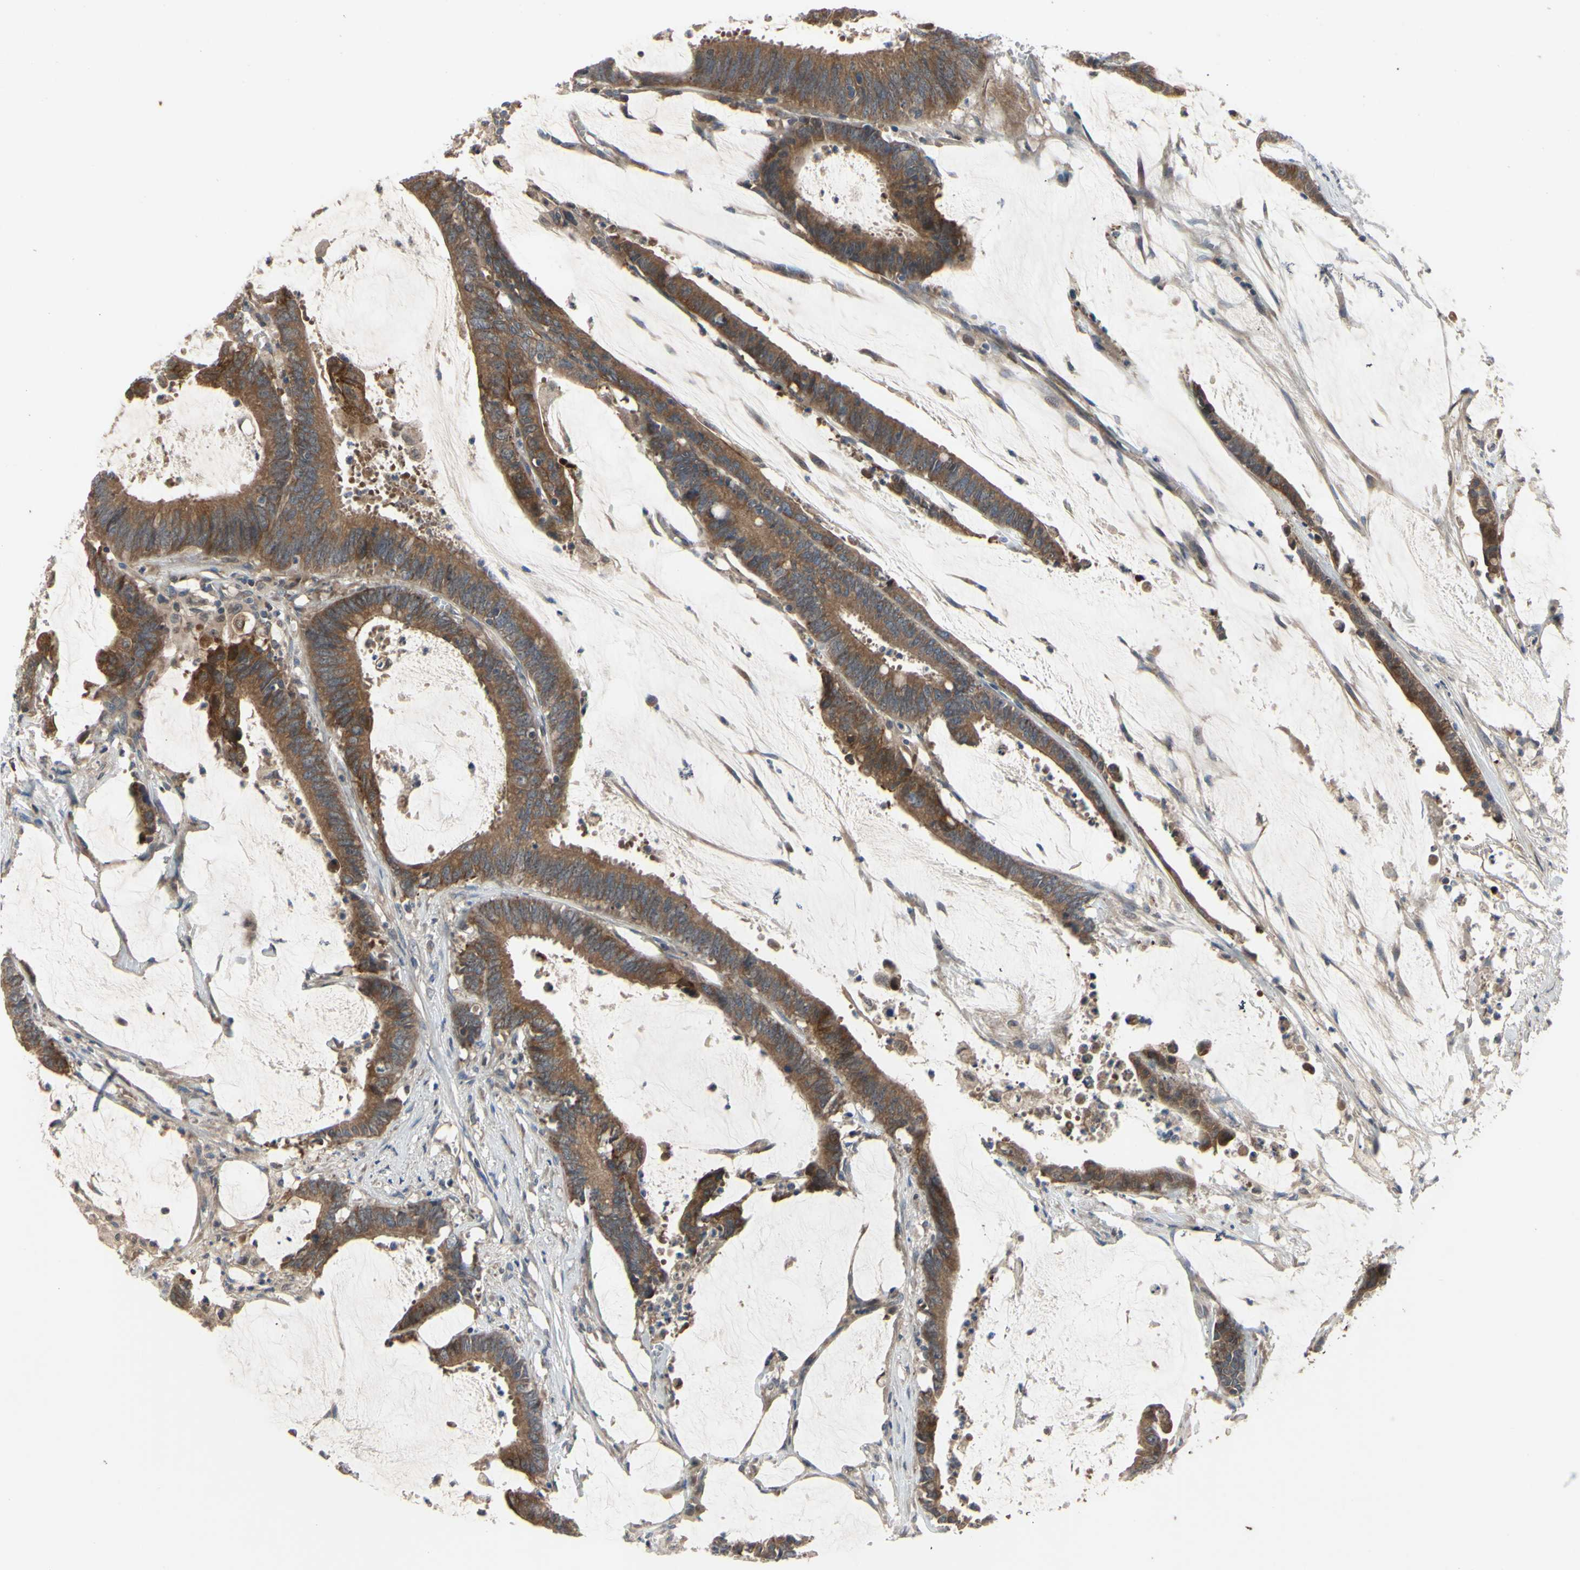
{"staining": {"intensity": "moderate", "quantity": ">75%", "location": "cytoplasmic/membranous"}, "tissue": "colorectal cancer", "cell_type": "Tumor cells", "image_type": "cancer", "snomed": [{"axis": "morphology", "description": "Adenocarcinoma, NOS"}, {"axis": "topography", "description": "Rectum"}], "caption": "A medium amount of moderate cytoplasmic/membranous expression is appreciated in about >75% of tumor cells in colorectal cancer (adenocarcinoma) tissue.", "gene": "XIAP", "patient": {"sex": "female", "age": 66}}